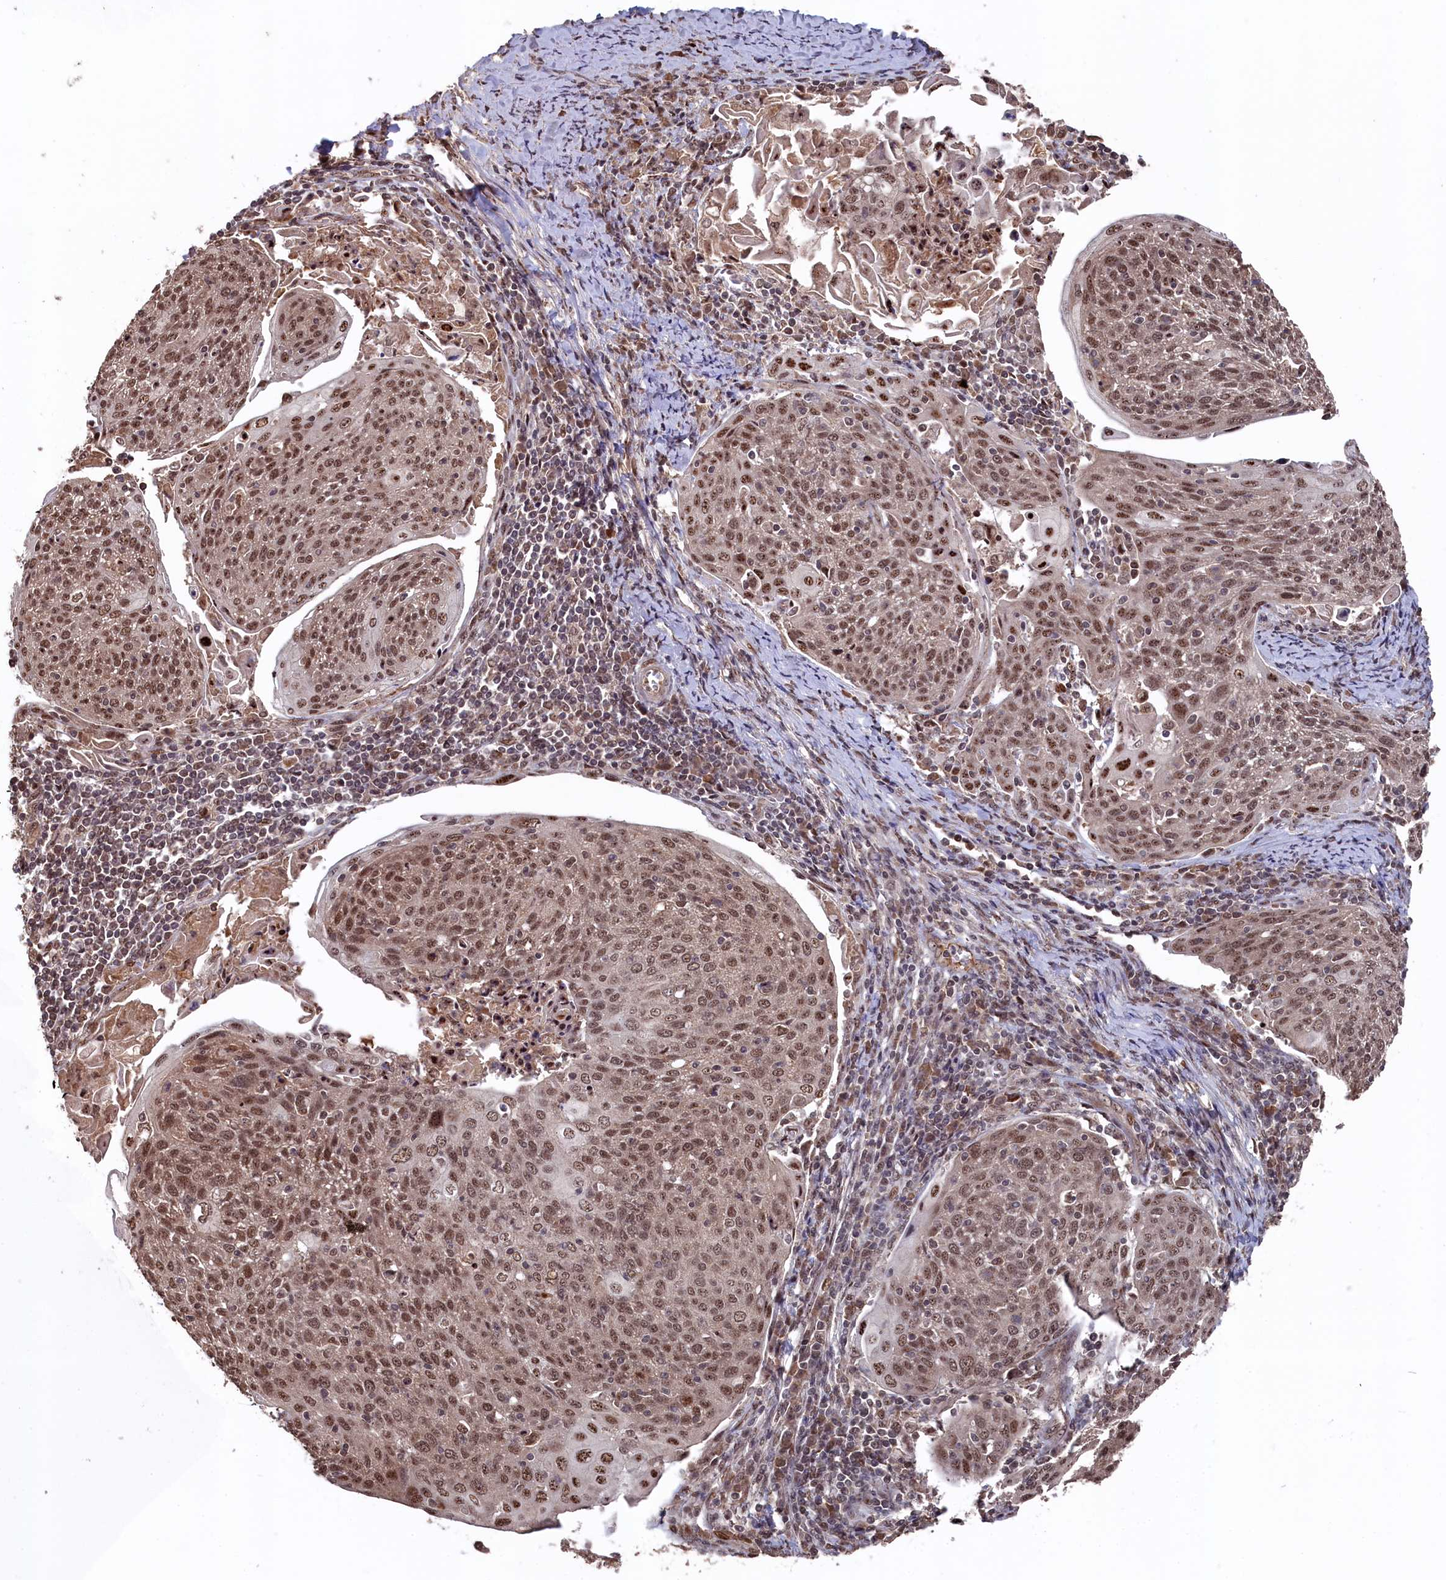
{"staining": {"intensity": "moderate", "quantity": ">75%", "location": "nuclear"}, "tissue": "cervical cancer", "cell_type": "Tumor cells", "image_type": "cancer", "snomed": [{"axis": "morphology", "description": "Squamous cell carcinoma, NOS"}, {"axis": "topography", "description": "Cervix"}], "caption": "Protein expression analysis of cervical cancer (squamous cell carcinoma) shows moderate nuclear staining in approximately >75% of tumor cells.", "gene": "CLPX", "patient": {"sex": "female", "age": 67}}